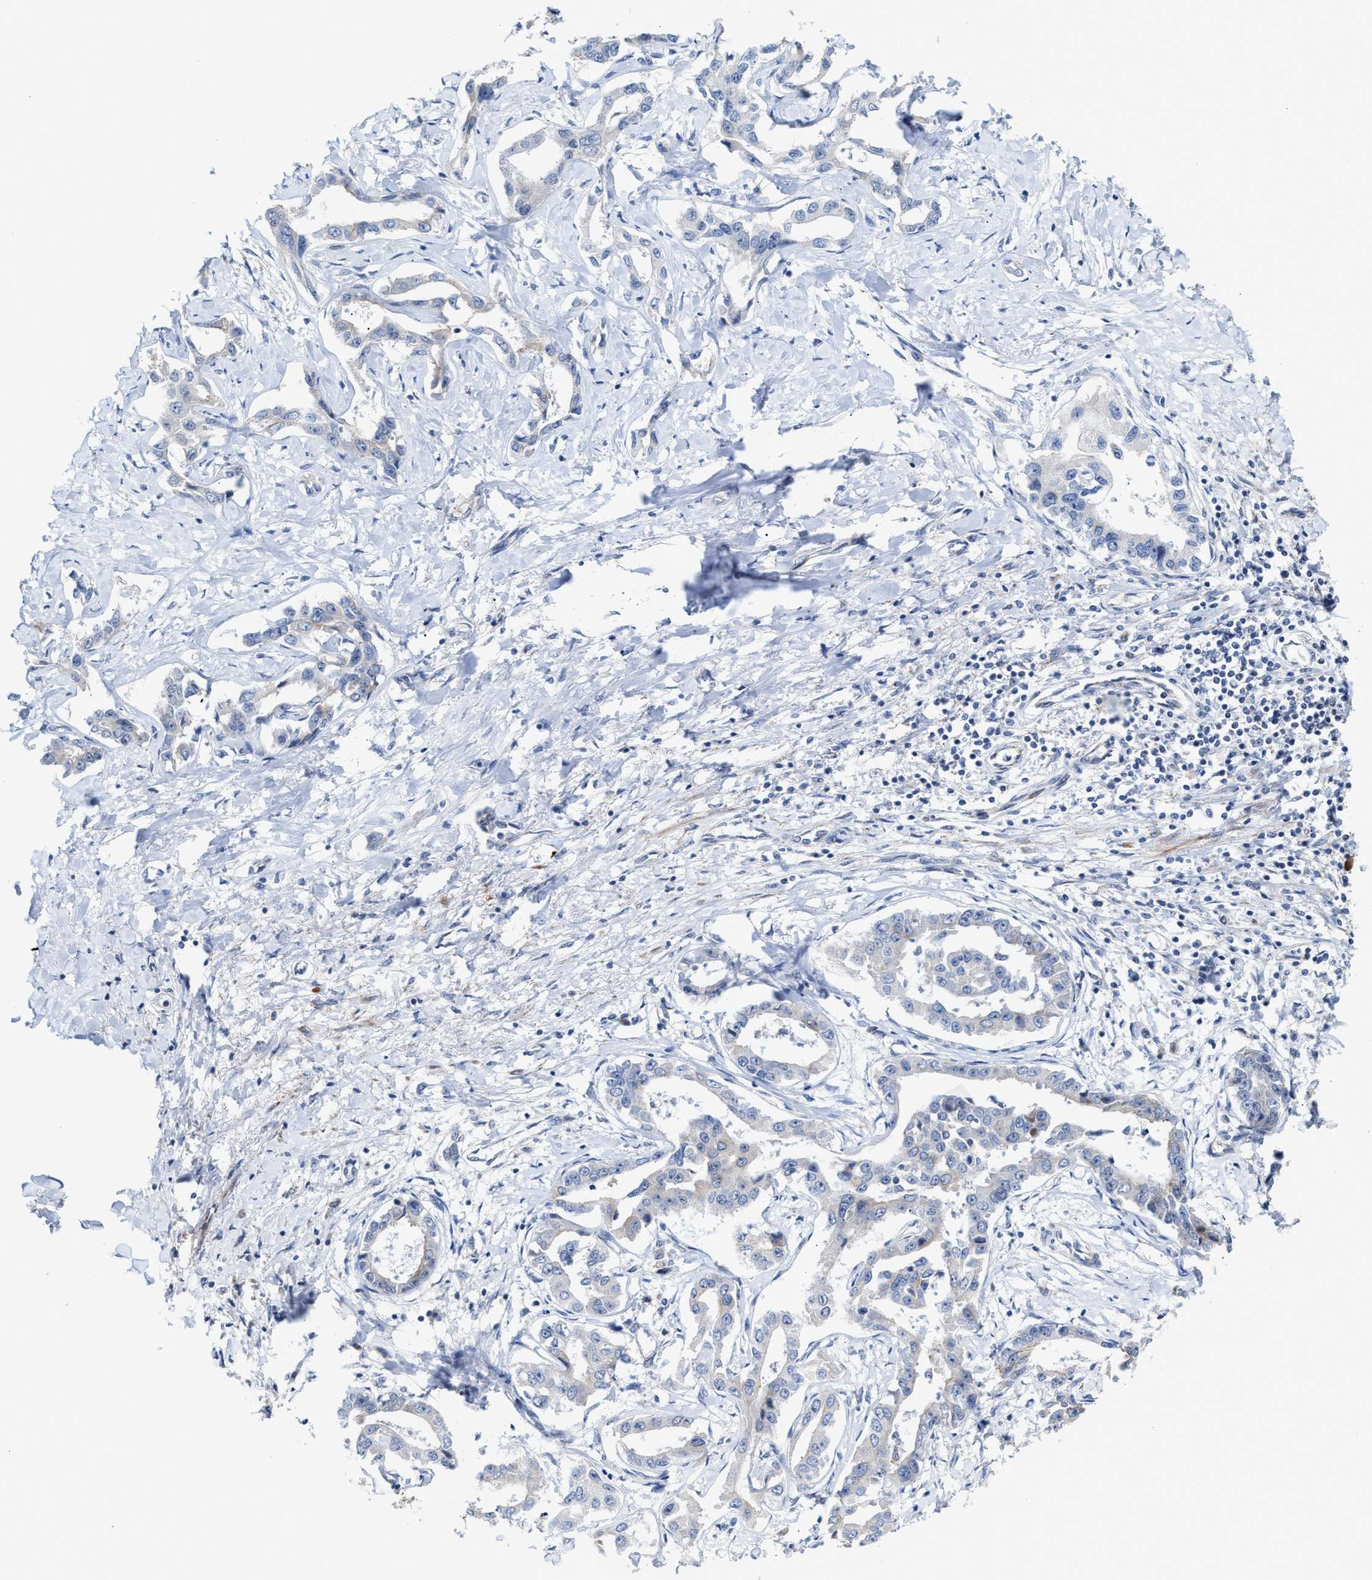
{"staining": {"intensity": "negative", "quantity": "none", "location": "none"}, "tissue": "liver cancer", "cell_type": "Tumor cells", "image_type": "cancer", "snomed": [{"axis": "morphology", "description": "Cholangiocarcinoma"}, {"axis": "topography", "description": "Liver"}], "caption": "DAB (3,3'-diaminobenzidine) immunohistochemical staining of liver cancer (cholangiocarcinoma) exhibits no significant staining in tumor cells.", "gene": "JAG1", "patient": {"sex": "male", "age": 59}}